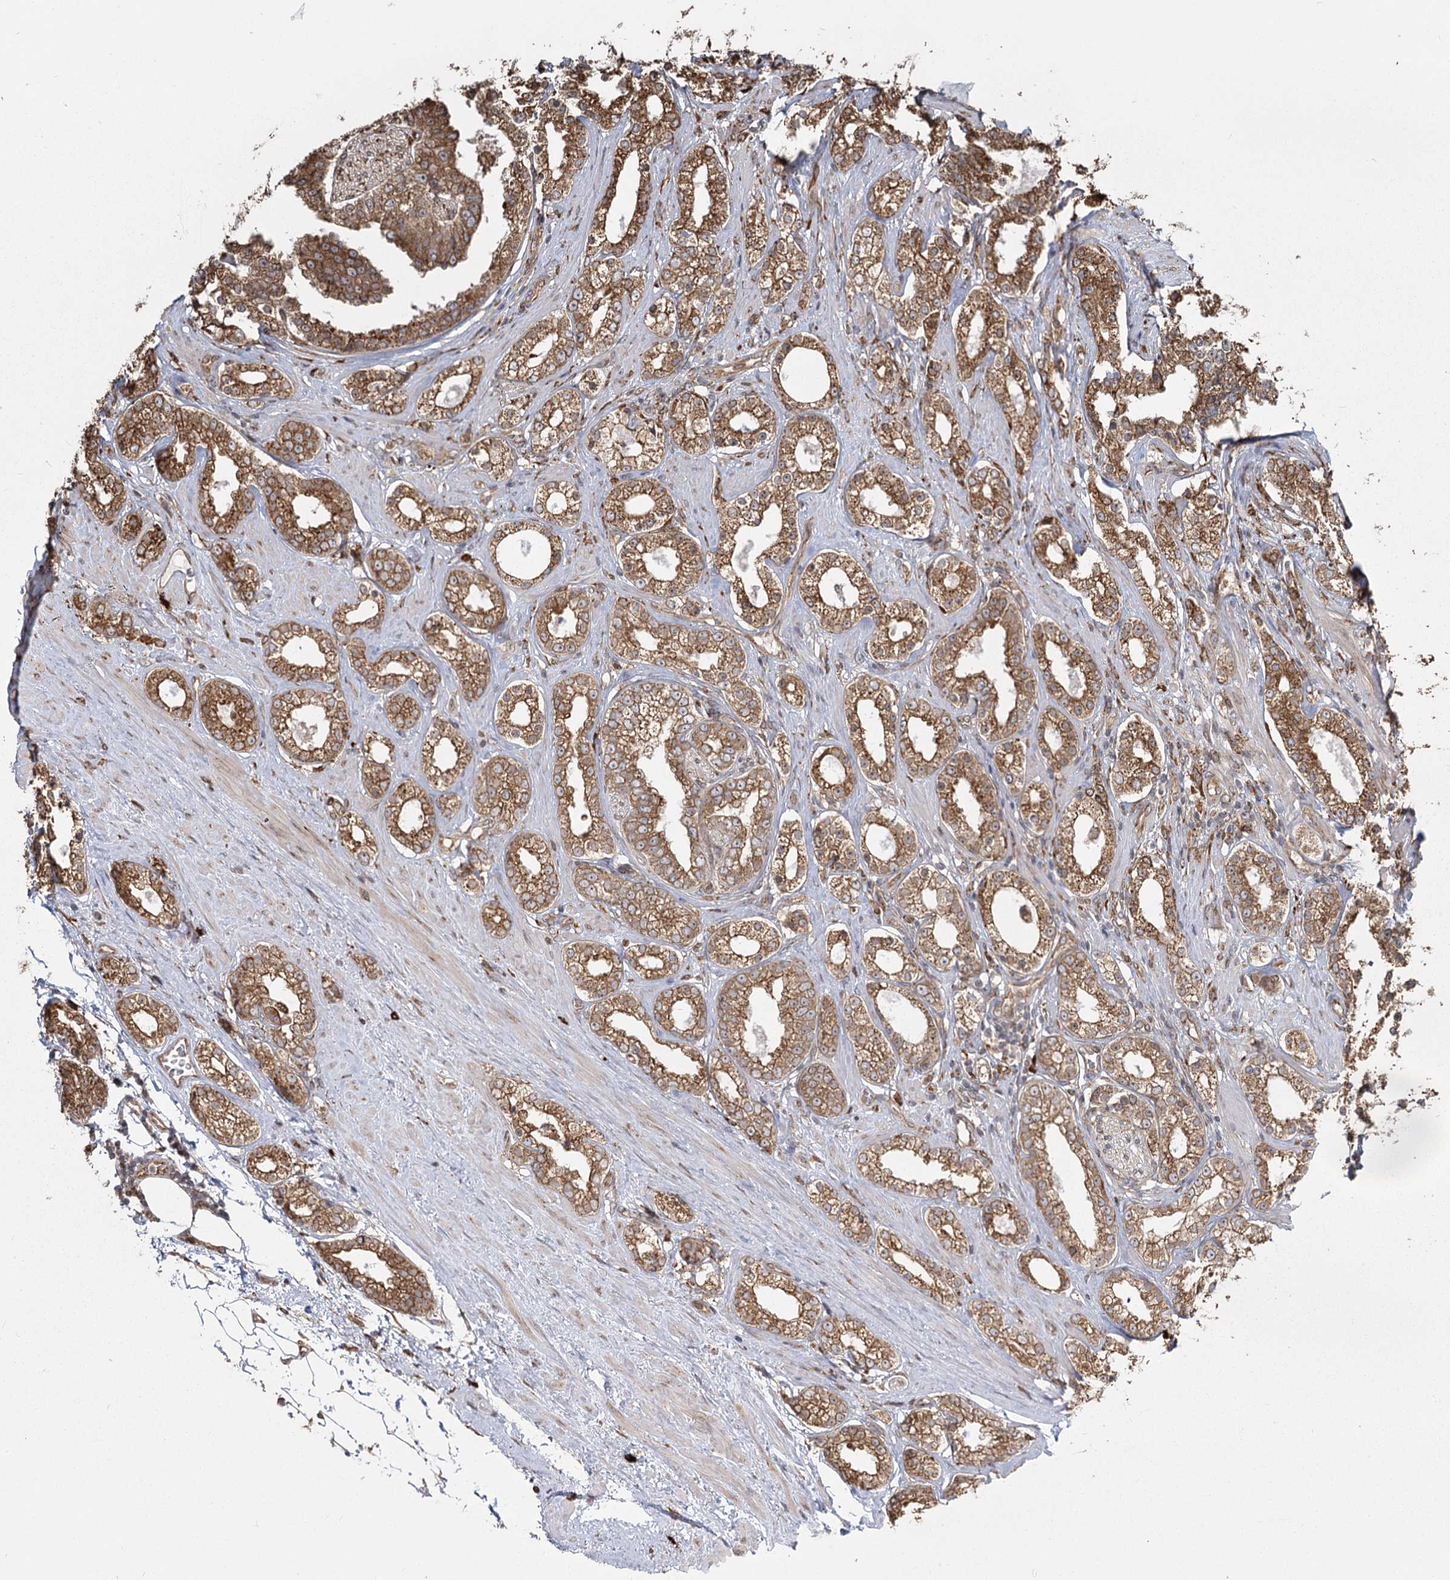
{"staining": {"intensity": "moderate", "quantity": ">75%", "location": "cytoplasmic/membranous"}, "tissue": "prostate cancer", "cell_type": "Tumor cells", "image_type": "cancer", "snomed": [{"axis": "morphology", "description": "Normal tissue, NOS"}, {"axis": "morphology", "description": "Adenocarcinoma, High grade"}, {"axis": "topography", "description": "Prostate"}], "caption": "Protein analysis of prostate high-grade adenocarcinoma tissue demonstrates moderate cytoplasmic/membranous positivity in about >75% of tumor cells. (Stains: DAB in brown, nuclei in blue, Microscopy: brightfield microscopy at high magnification).", "gene": "FAM13A", "patient": {"sex": "male", "age": 83}}